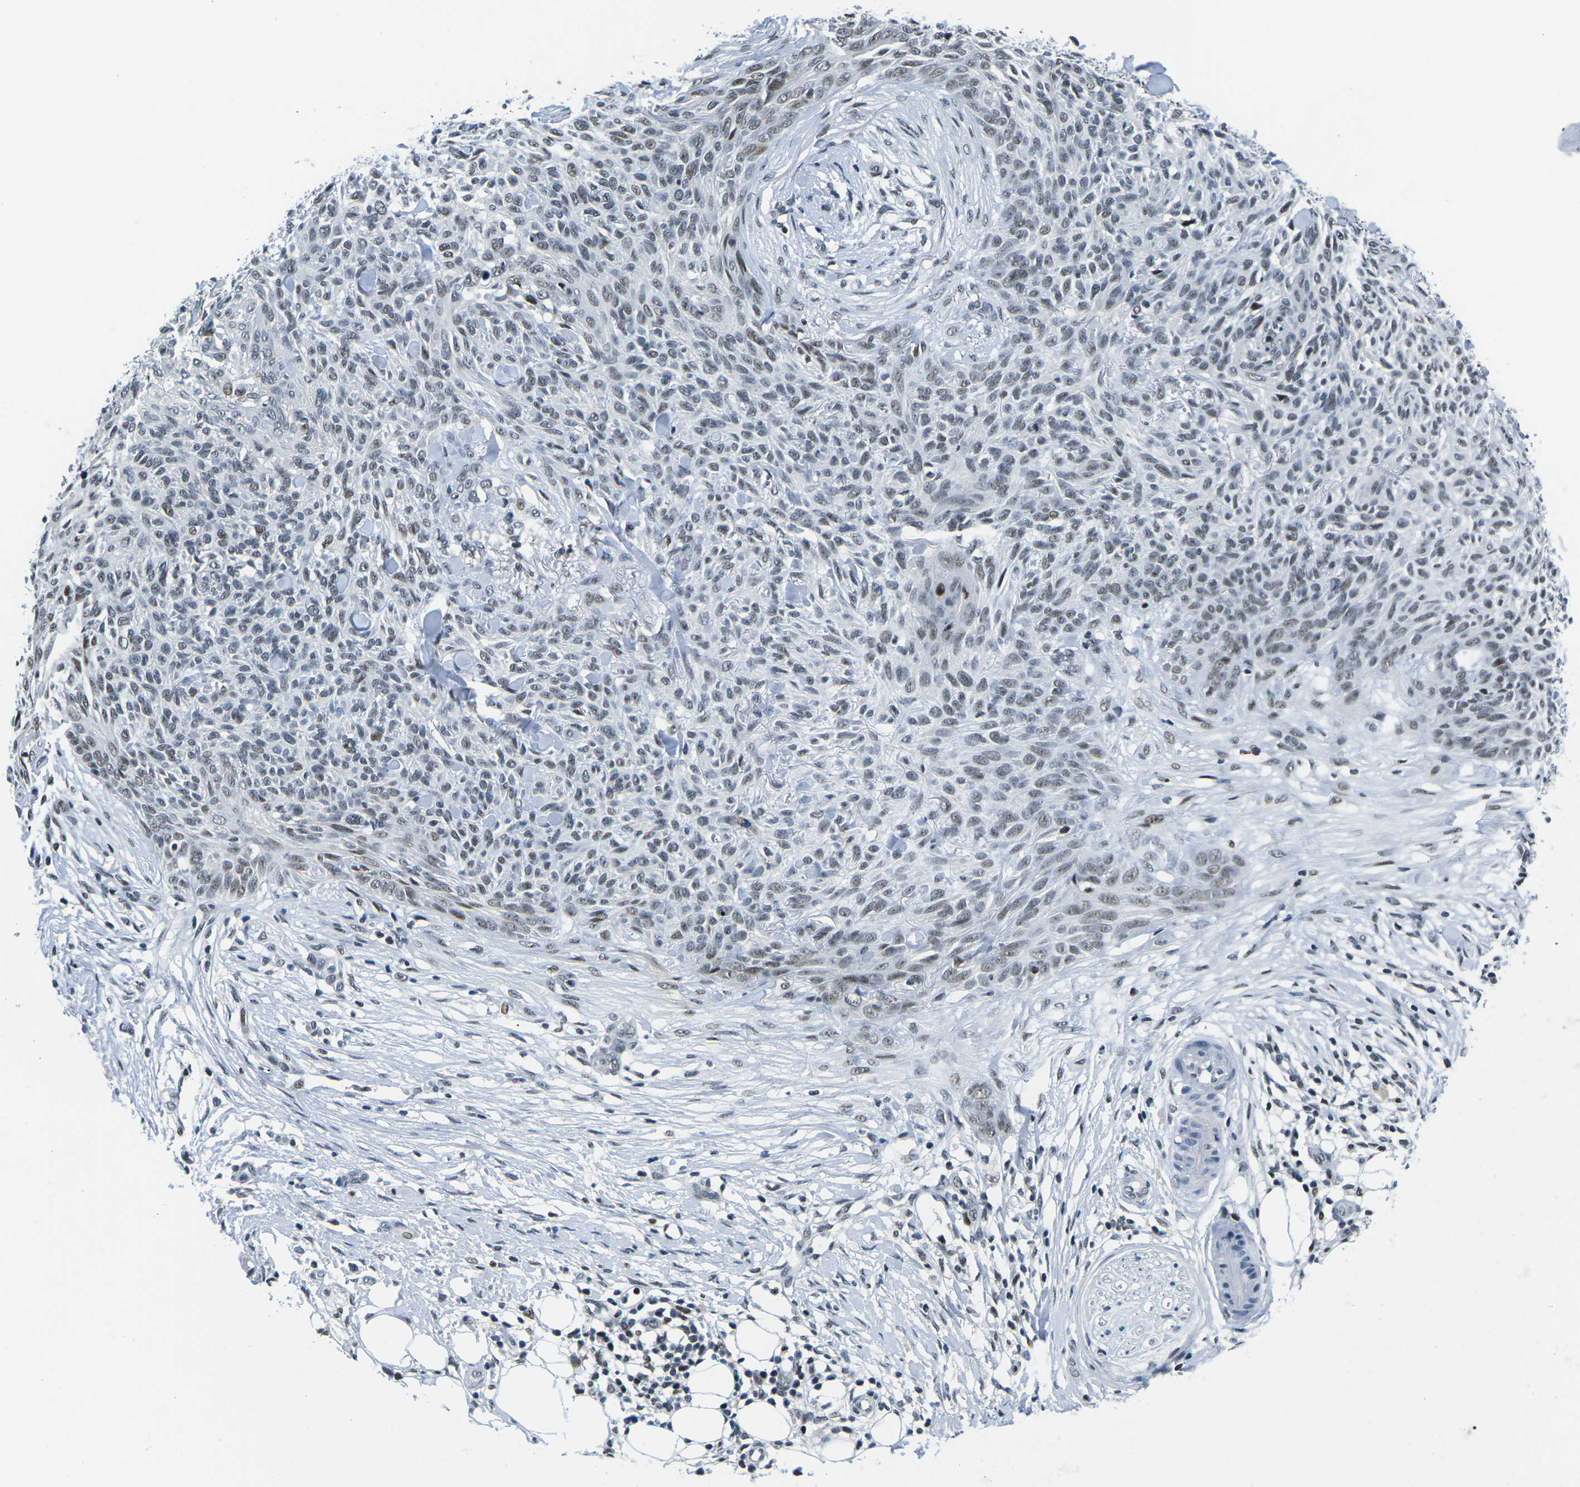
{"staining": {"intensity": "weak", "quantity": "<25%", "location": "nuclear"}, "tissue": "skin cancer", "cell_type": "Tumor cells", "image_type": "cancer", "snomed": [{"axis": "morphology", "description": "Basal cell carcinoma"}, {"axis": "topography", "description": "Skin"}], "caption": "The immunohistochemistry micrograph has no significant positivity in tumor cells of skin cancer tissue. Brightfield microscopy of IHC stained with DAB (3,3'-diaminobenzidine) (brown) and hematoxylin (blue), captured at high magnification.", "gene": "PRPF8", "patient": {"sex": "female", "age": 84}}